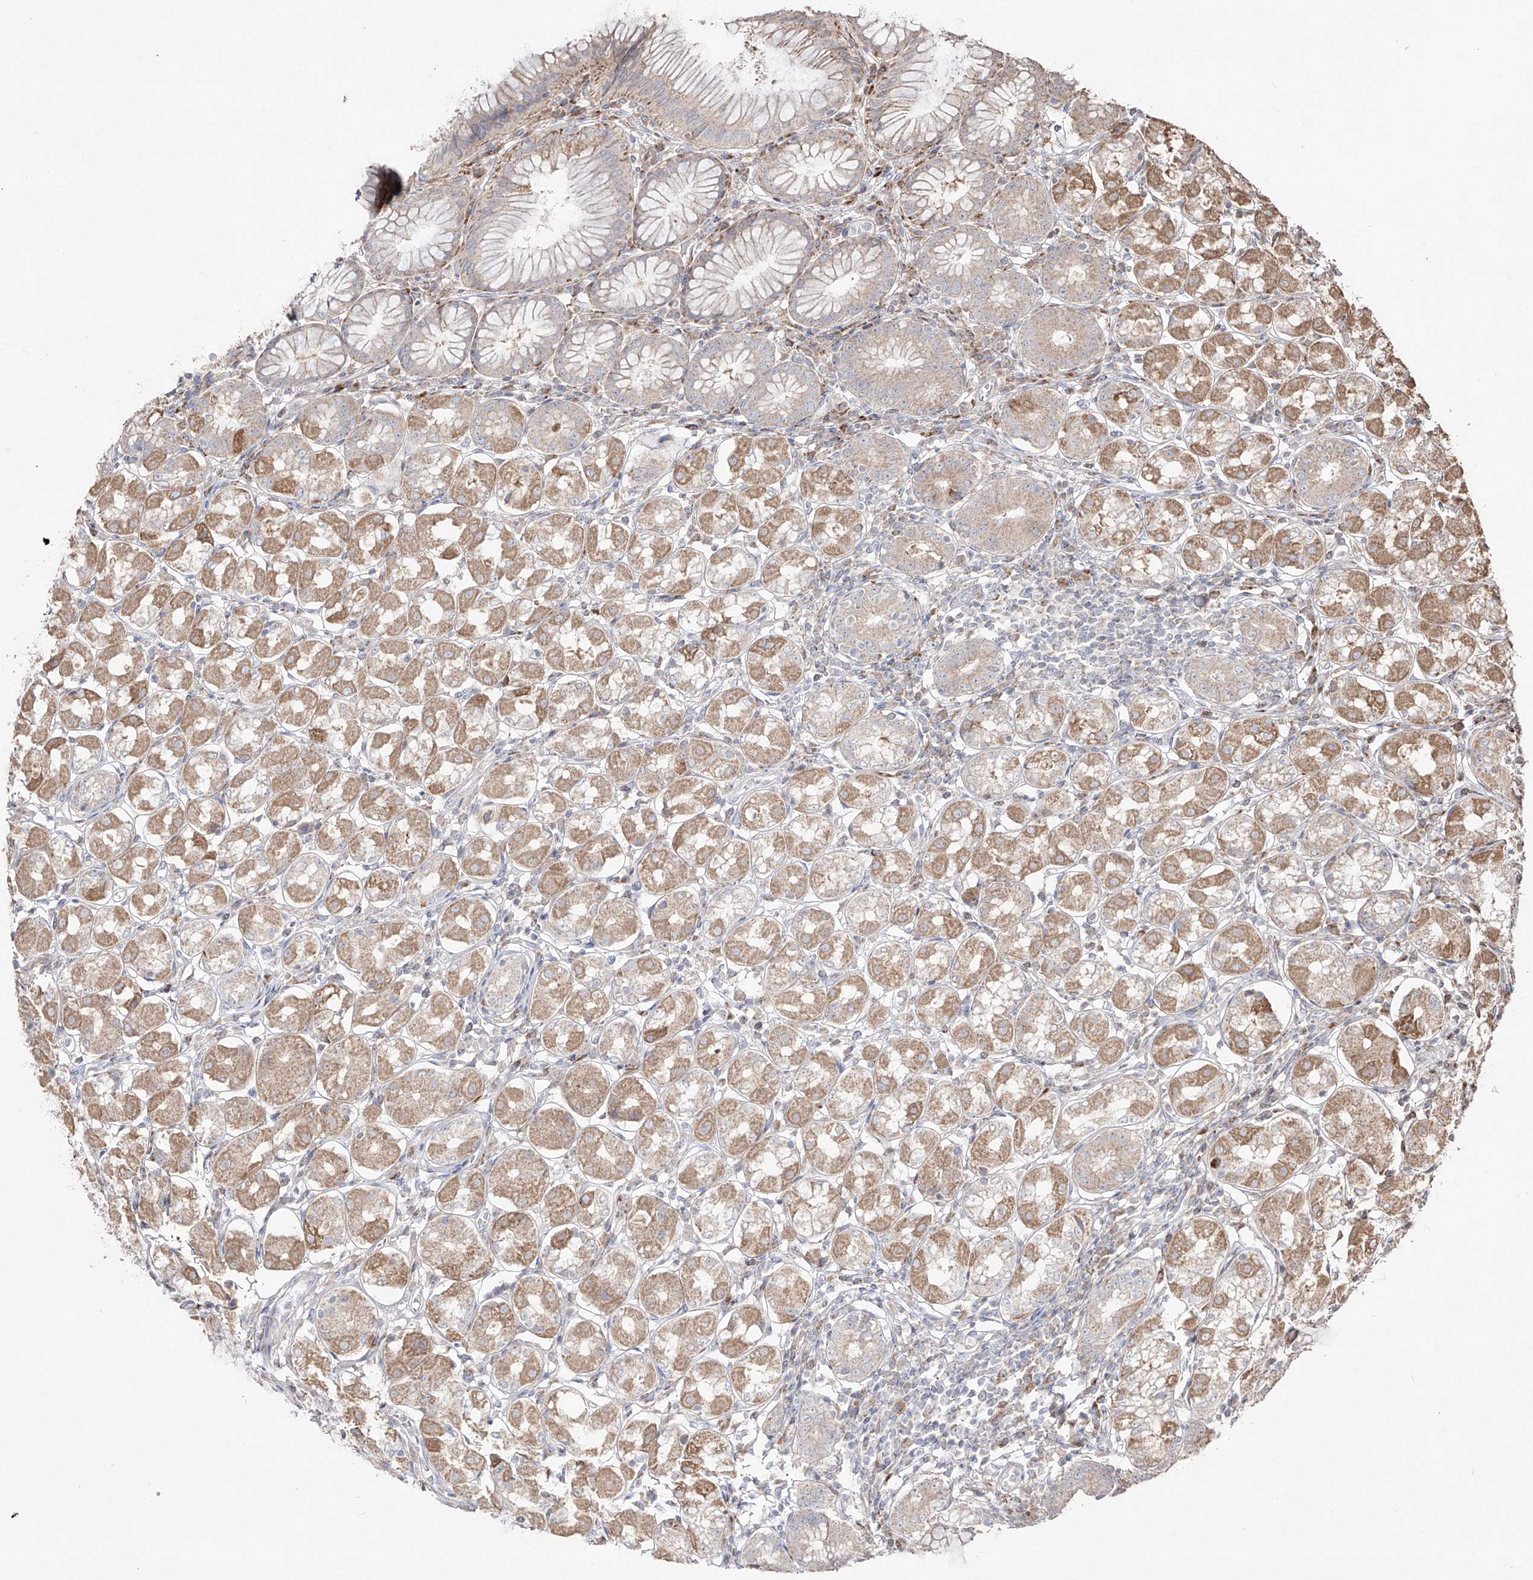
{"staining": {"intensity": "moderate", "quantity": ">75%", "location": "cytoplasmic/membranous"}, "tissue": "stomach", "cell_type": "Glandular cells", "image_type": "normal", "snomed": [{"axis": "morphology", "description": "Normal tissue, NOS"}, {"axis": "topography", "description": "Stomach, lower"}], "caption": "Protein analysis of benign stomach shows moderate cytoplasmic/membranous expression in about >75% of glandular cells.", "gene": "YKT6", "patient": {"sex": "female", "age": 56}}